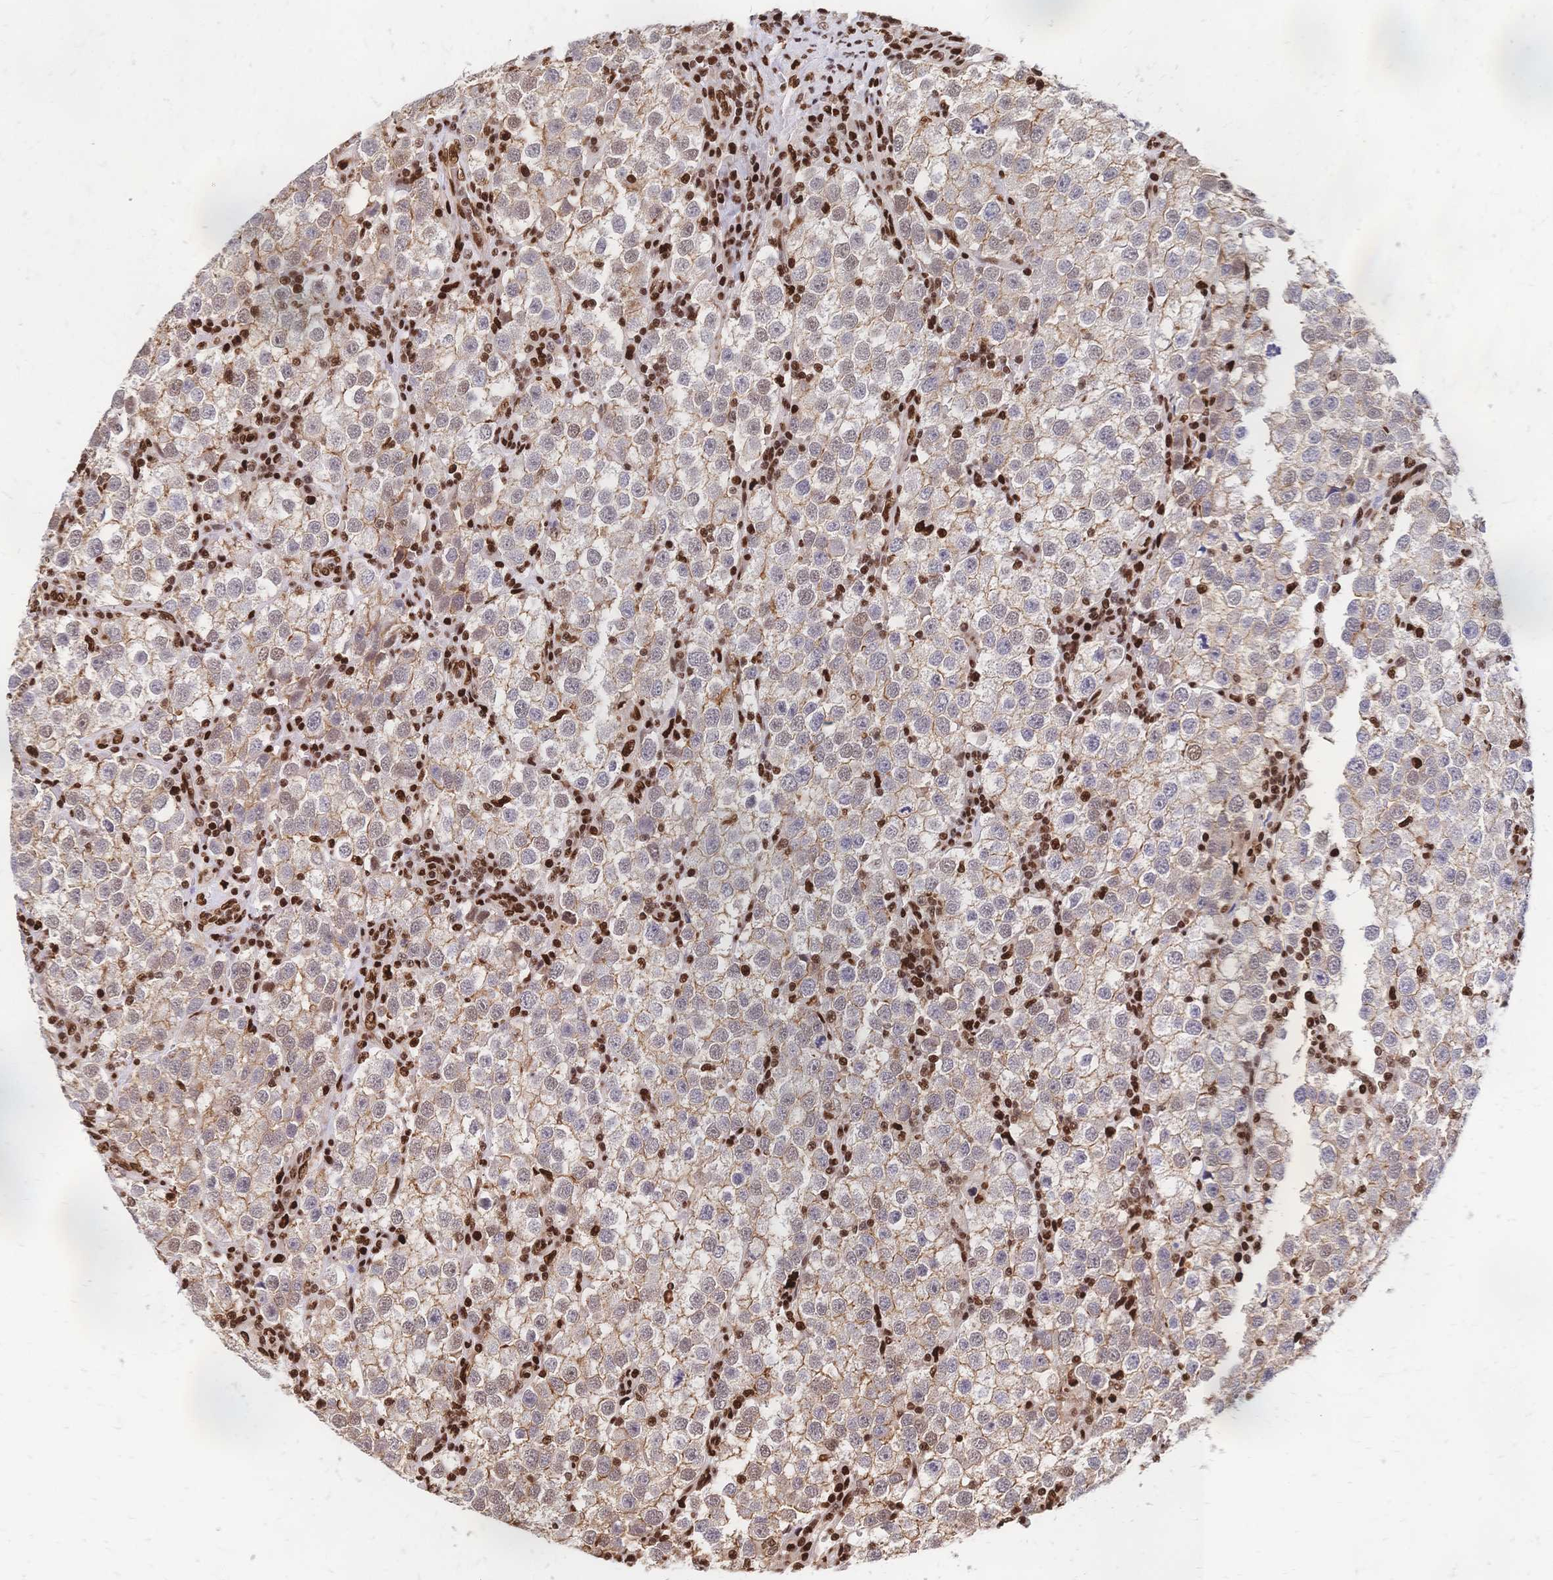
{"staining": {"intensity": "weak", "quantity": "25%-75%", "location": "cytoplasmic/membranous"}, "tissue": "testis cancer", "cell_type": "Tumor cells", "image_type": "cancer", "snomed": [{"axis": "morphology", "description": "Seminoma, NOS"}, {"axis": "topography", "description": "Testis"}], "caption": "Immunohistochemistry (IHC) of testis seminoma exhibits low levels of weak cytoplasmic/membranous staining in about 25%-75% of tumor cells.", "gene": "HDGF", "patient": {"sex": "male", "age": 37}}